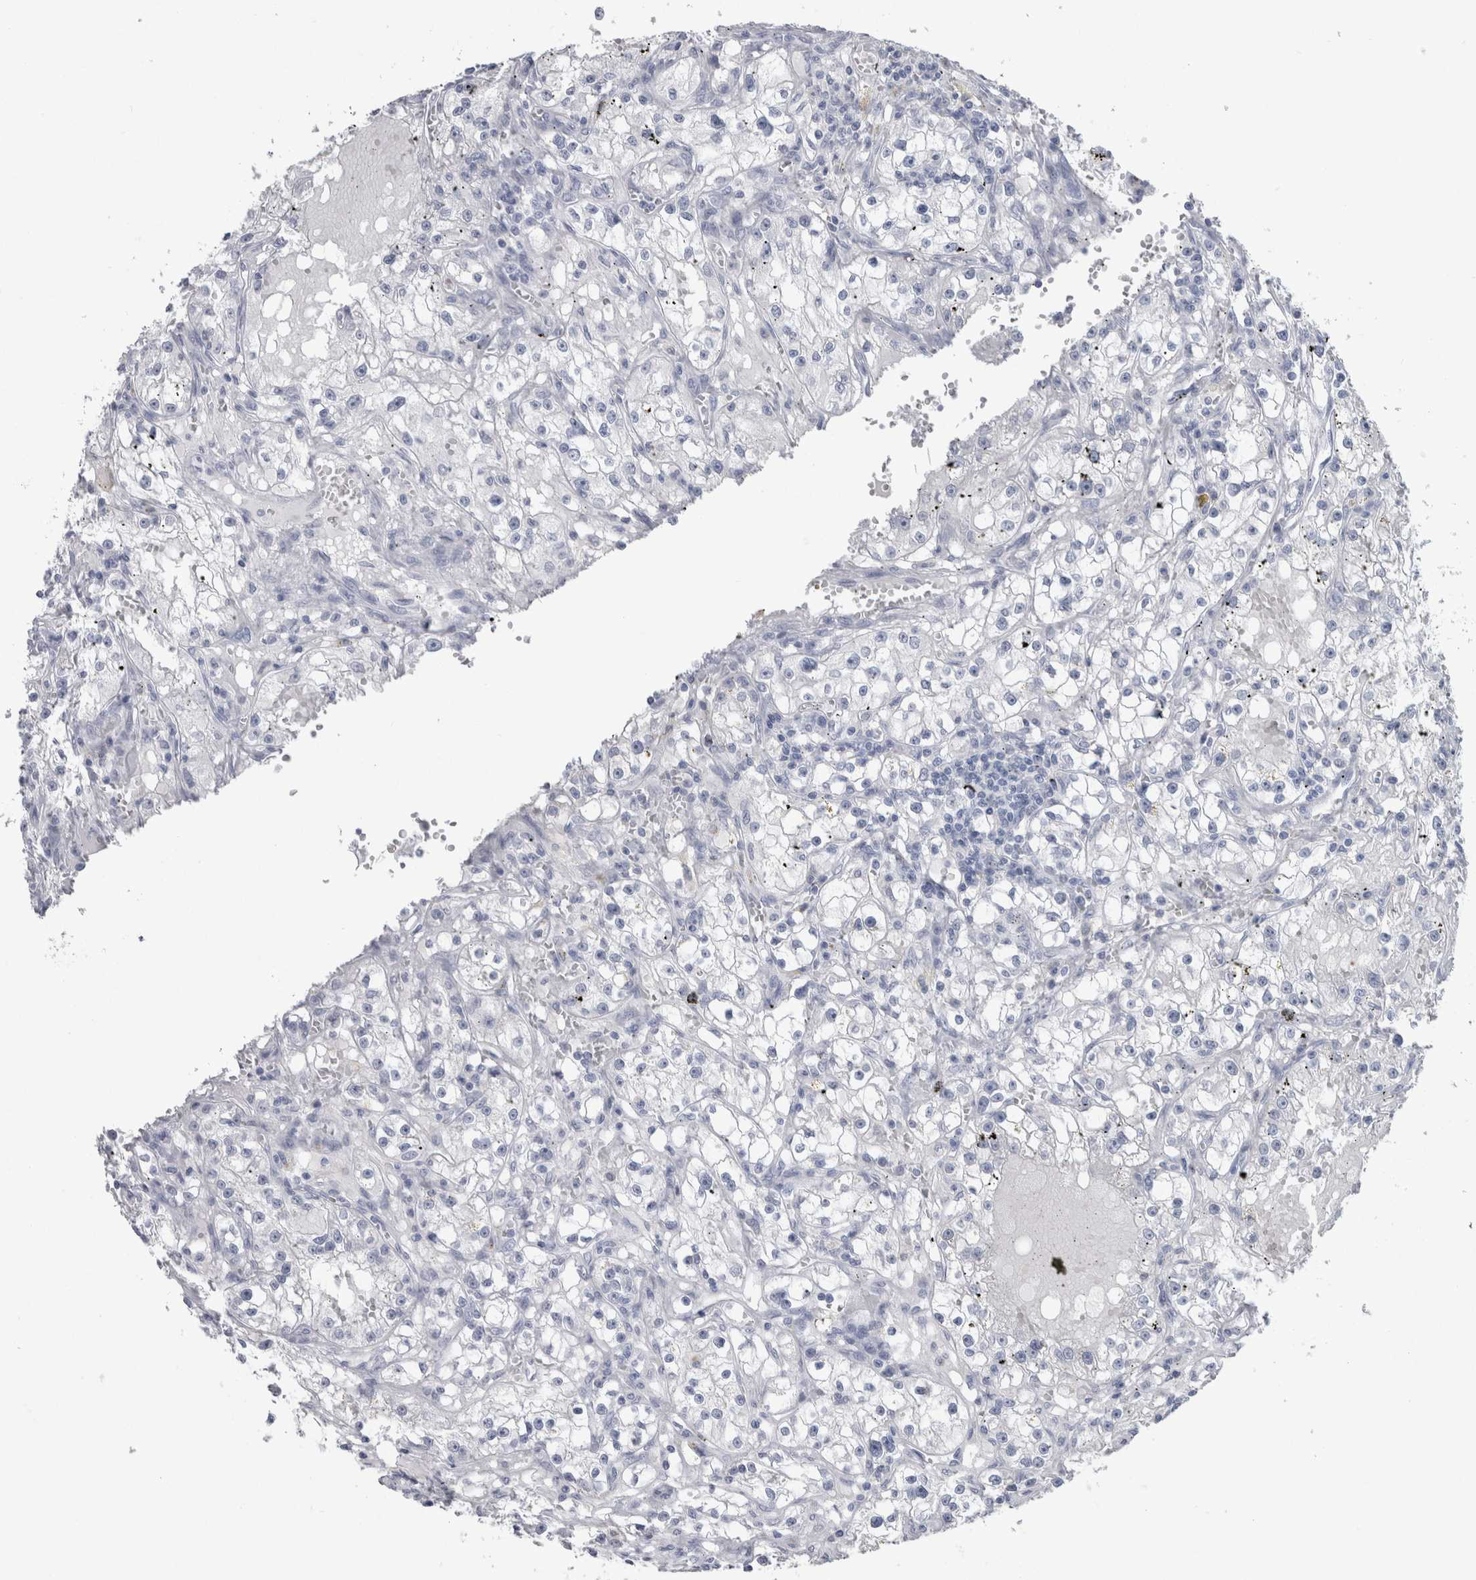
{"staining": {"intensity": "negative", "quantity": "none", "location": "none"}, "tissue": "renal cancer", "cell_type": "Tumor cells", "image_type": "cancer", "snomed": [{"axis": "morphology", "description": "Adenocarcinoma, NOS"}, {"axis": "topography", "description": "Kidney"}], "caption": "This image is of renal cancer stained with IHC to label a protein in brown with the nuclei are counter-stained blue. There is no staining in tumor cells.", "gene": "PTH", "patient": {"sex": "male", "age": 56}}